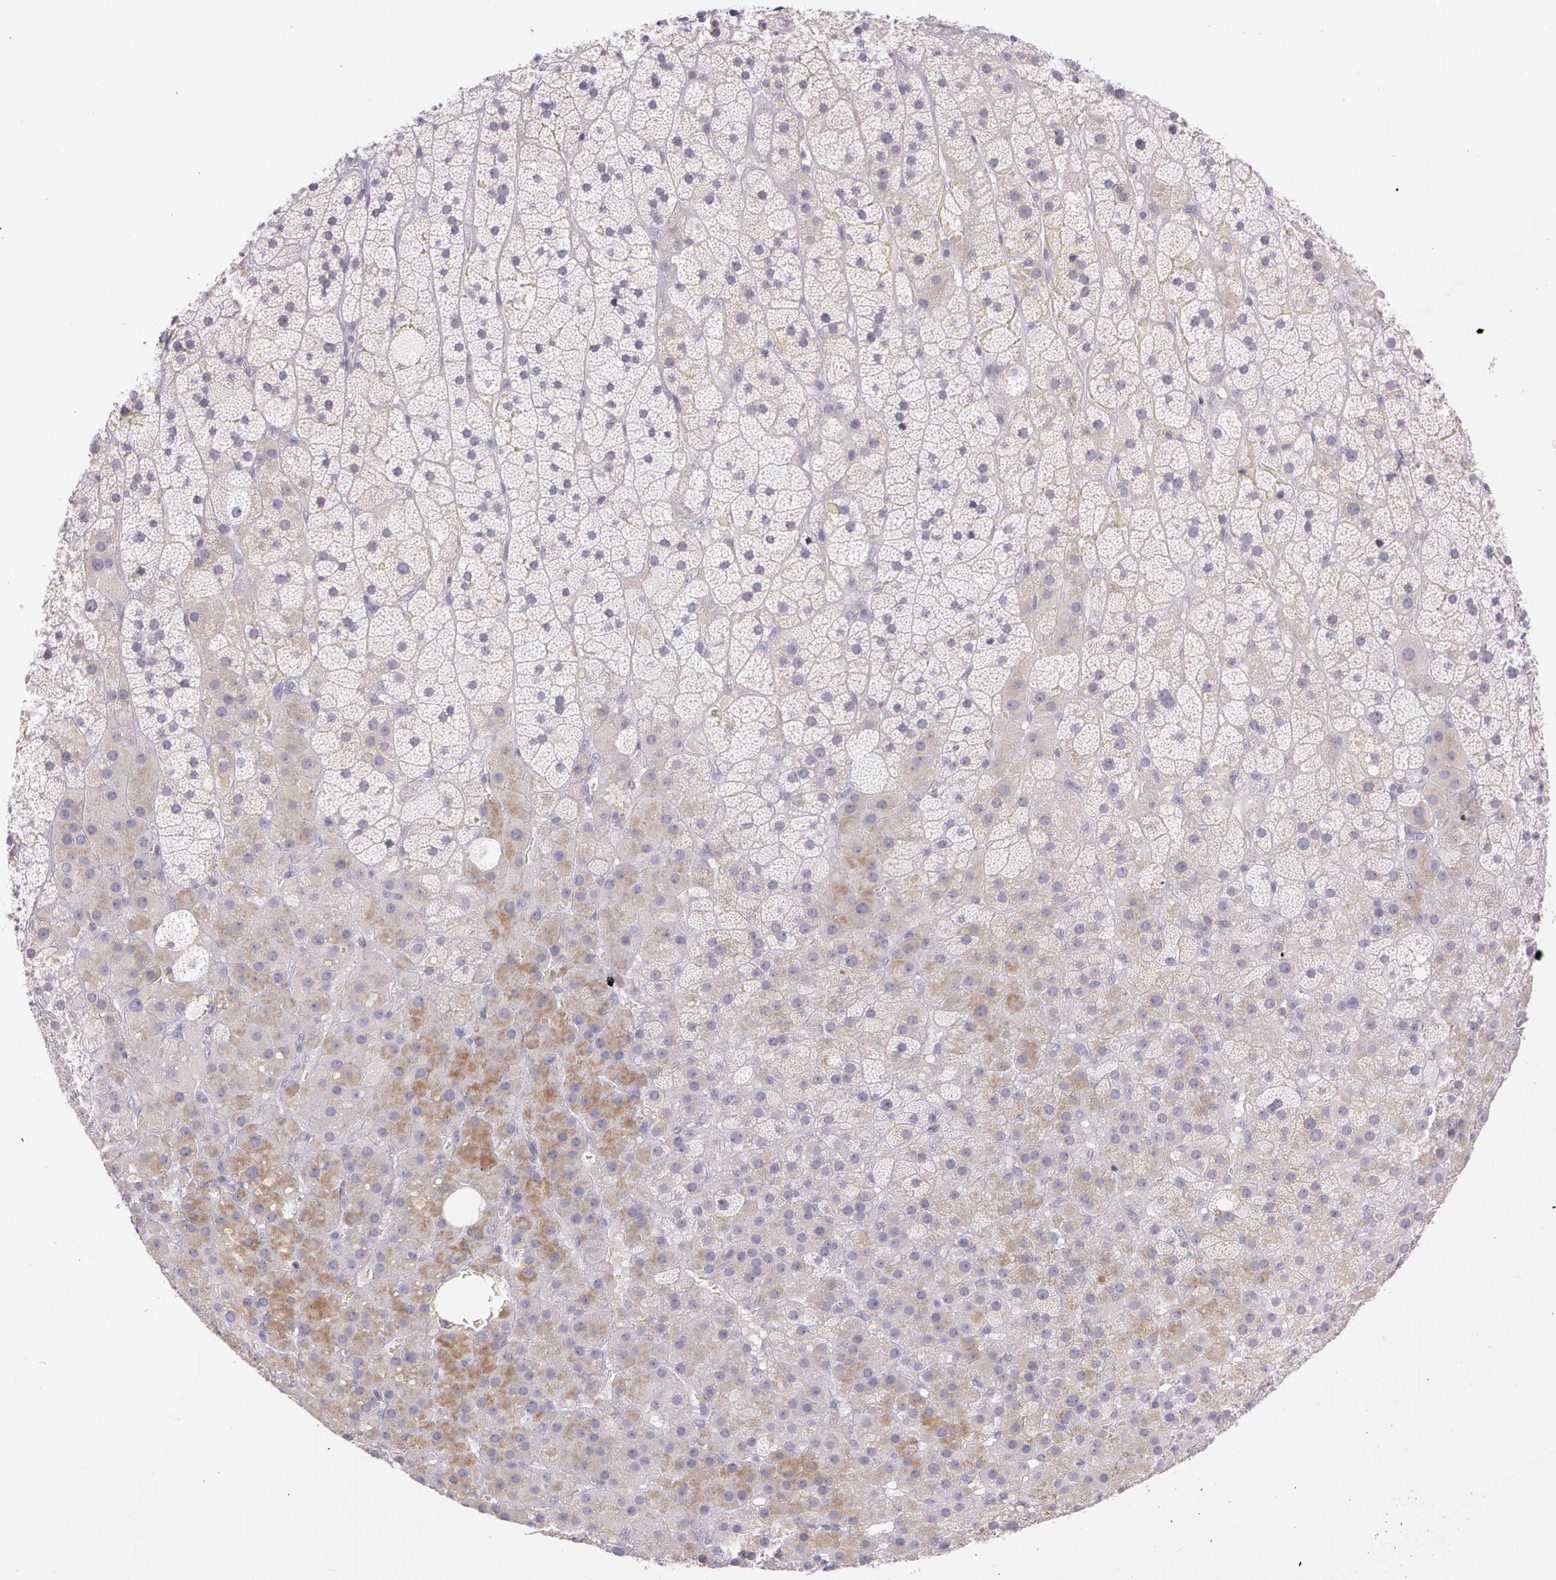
{"staining": {"intensity": "weak", "quantity": "<25%", "location": "cytoplasmic/membranous"}, "tissue": "adrenal gland", "cell_type": "Glandular cells", "image_type": "normal", "snomed": [{"axis": "morphology", "description": "Normal tissue, NOS"}, {"axis": "topography", "description": "Adrenal gland"}], "caption": "The image reveals no staining of glandular cells in unremarkable adrenal gland.", "gene": "MXRA5", "patient": {"sex": "male", "age": 35}}